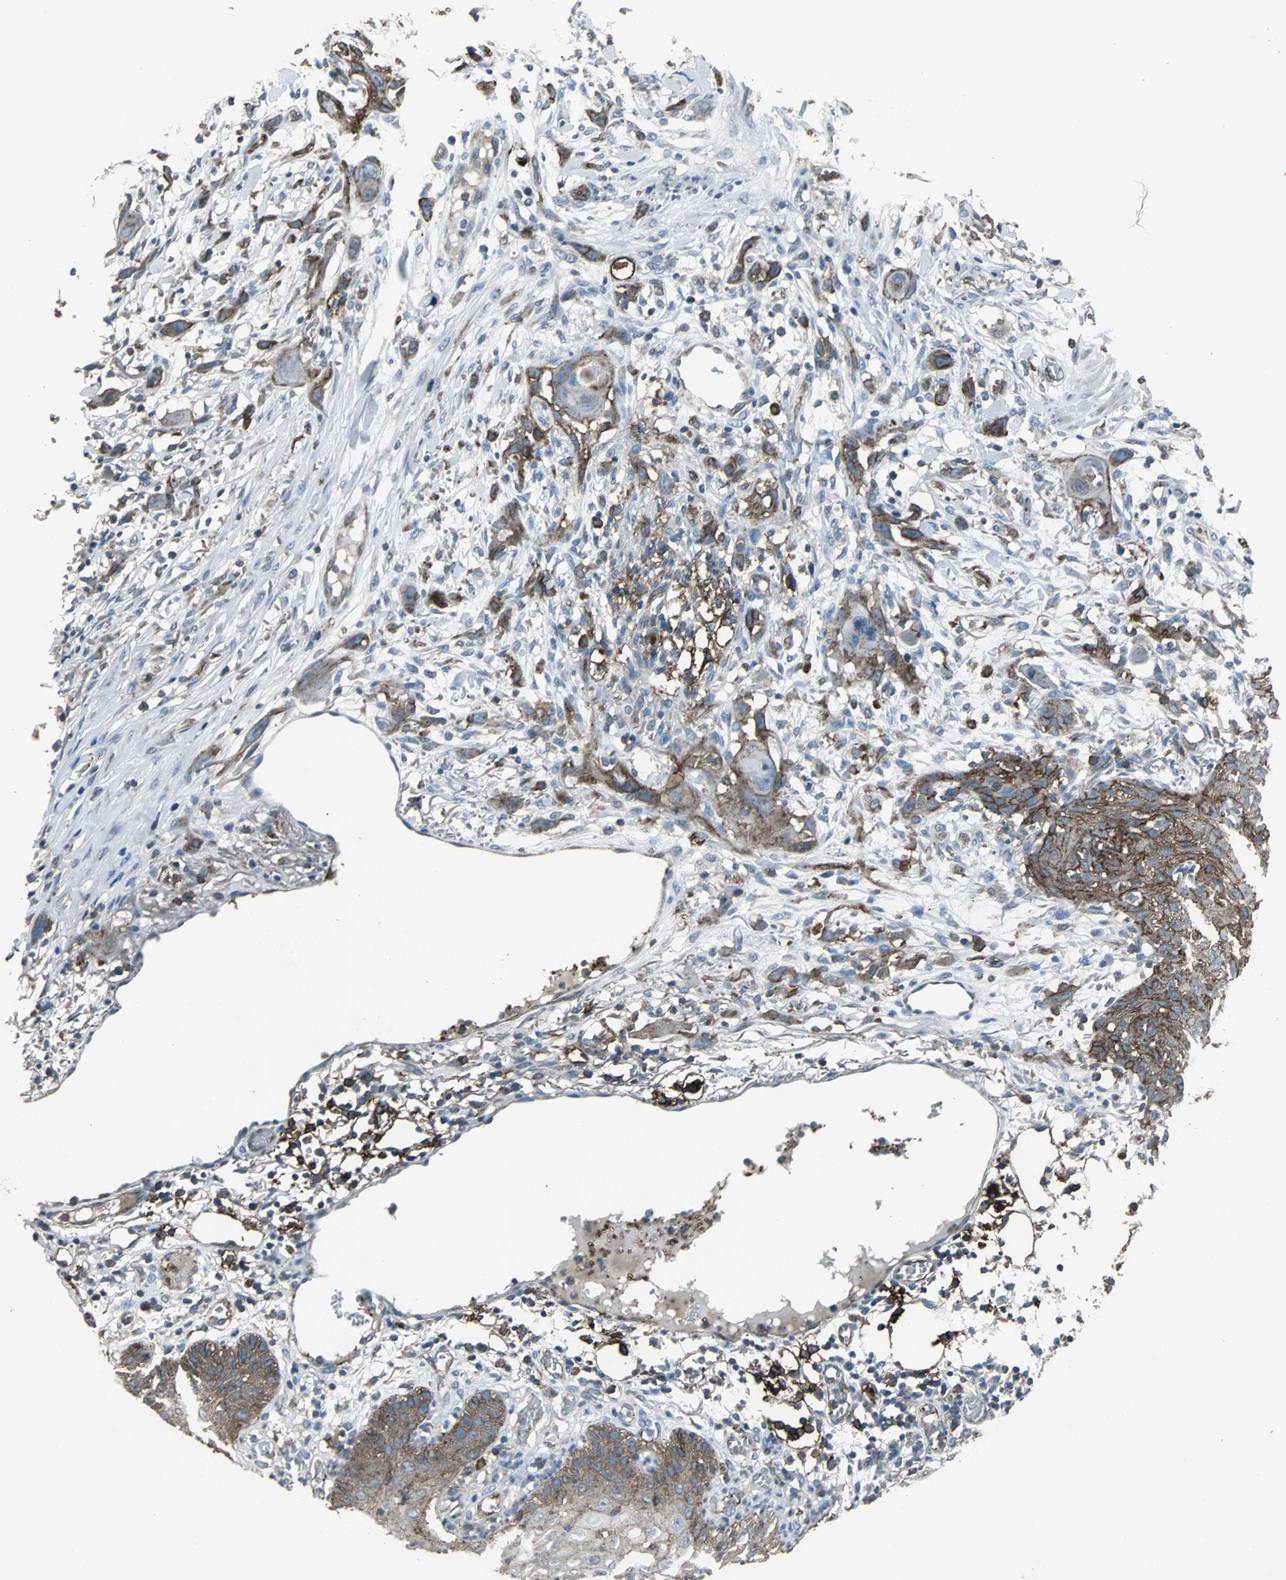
{"staining": {"intensity": "moderate", "quantity": ">75%", "location": "cytoplasmic/membranous"}, "tissue": "skin cancer", "cell_type": "Tumor cells", "image_type": "cancer", "snomed": [{"axis": "morphology", "description": "Normal tissue, NOS"}, {"axis": "morphology", "description": "Squamous cell carcinoma, NOS"}, {"axis": "topography", "description": "Skin"}], "caption": "Squamous cell carcinoma (skin) stained for a protein (brown) exhibits moderate cytoplasmic/membranous positive expression in about >75% of tumor cells.", "gene": "F11R", "patient": {"sex": "female", "age": 59}}